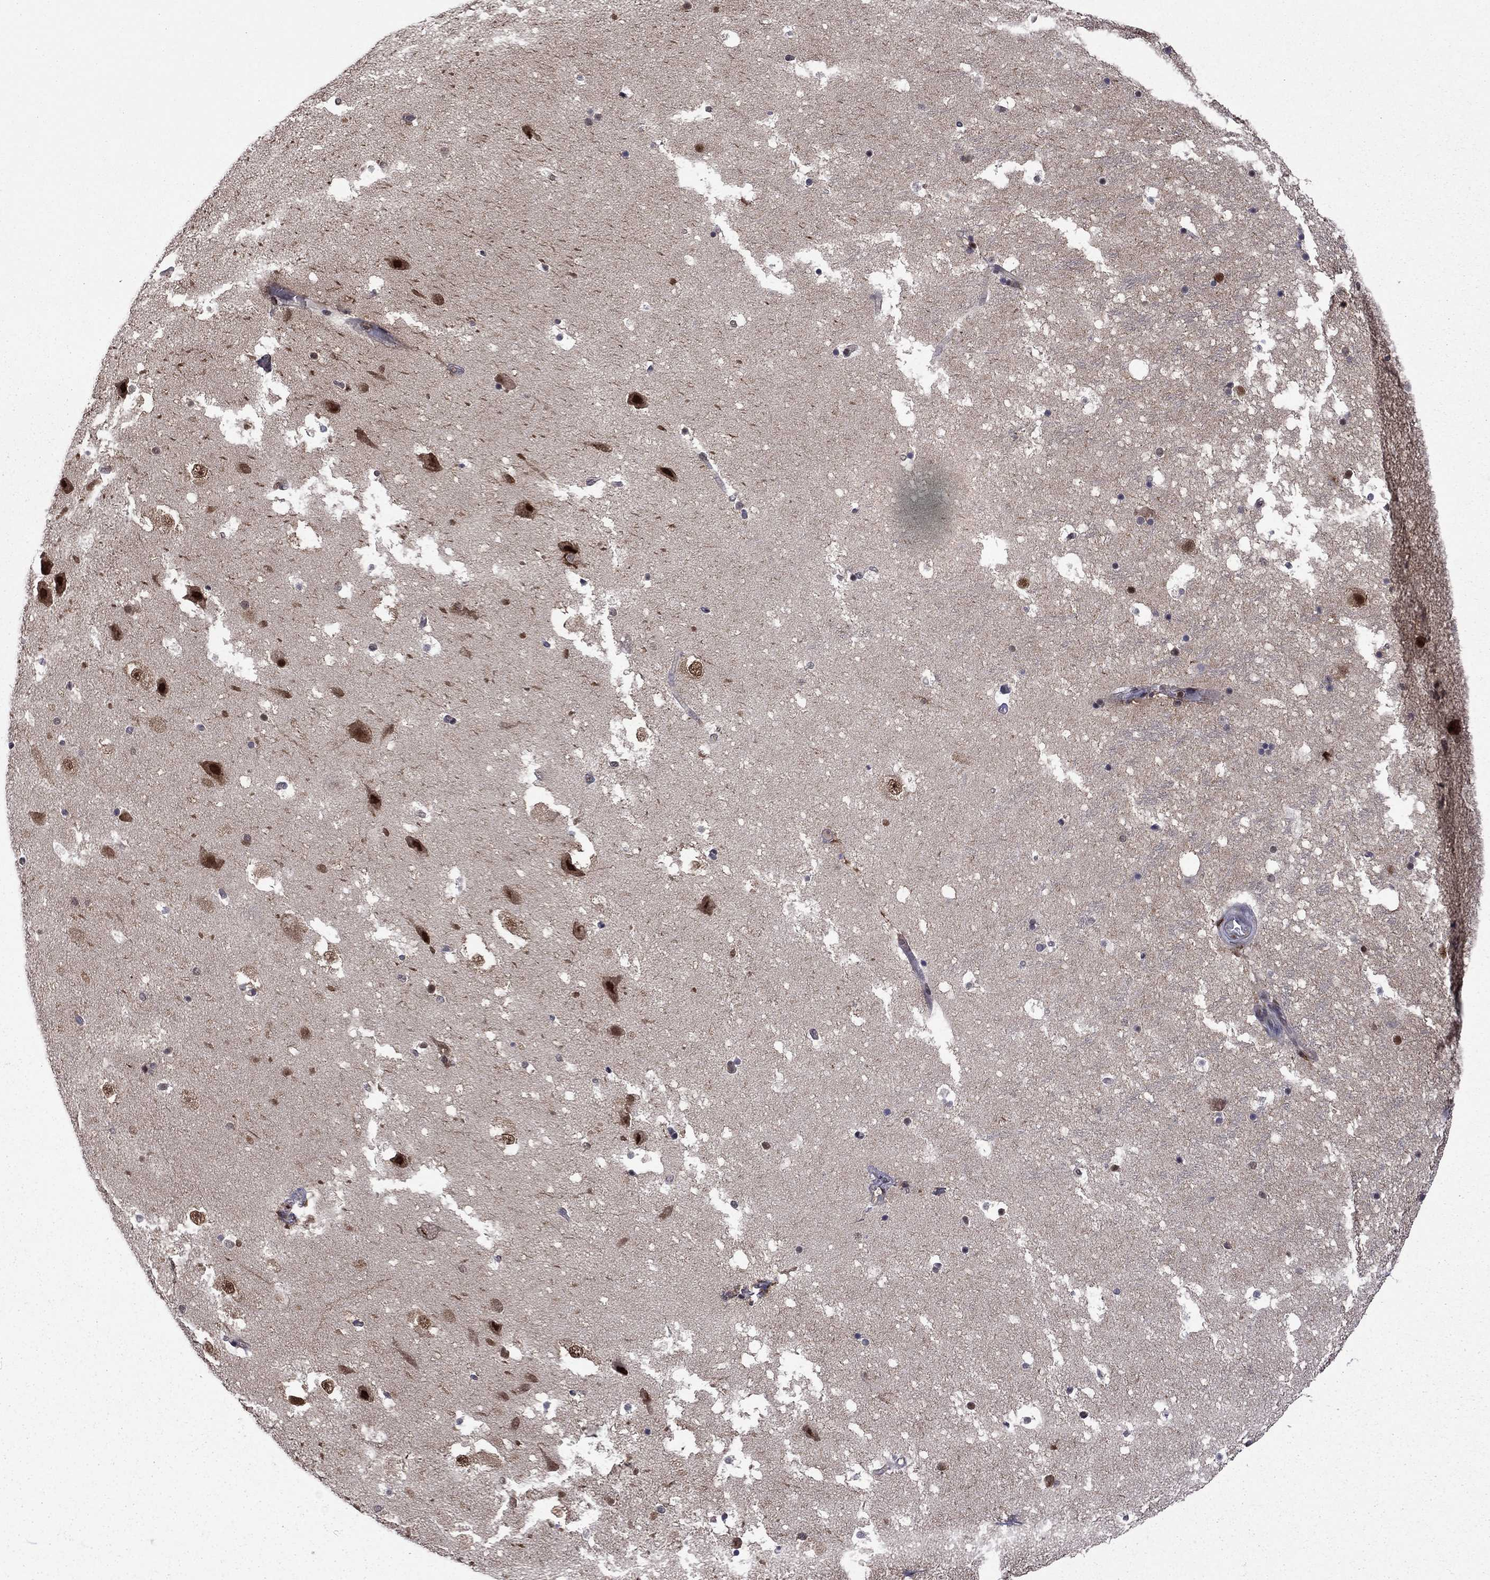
{"staining": {"intensity": "moderate", "quantity": "<25%", "location": "nuclear"}, "tissue": "hippocampus", "cell_type": "Glial cells", "image_type": "normal", "snomed": [{"axis": "morphology", "description": "Normal tissue, NOS"}, {"axis": "topography", "description": "Hippocampus"}], "caption": "Immunohistochemistry (IHC) of unremarkable human hippocampus demonstrates low levels of moderate nuclear expression in about <25% of glial cells.", "gene": "PSMD2", "patient": {"sex": "male", "age": 51}}